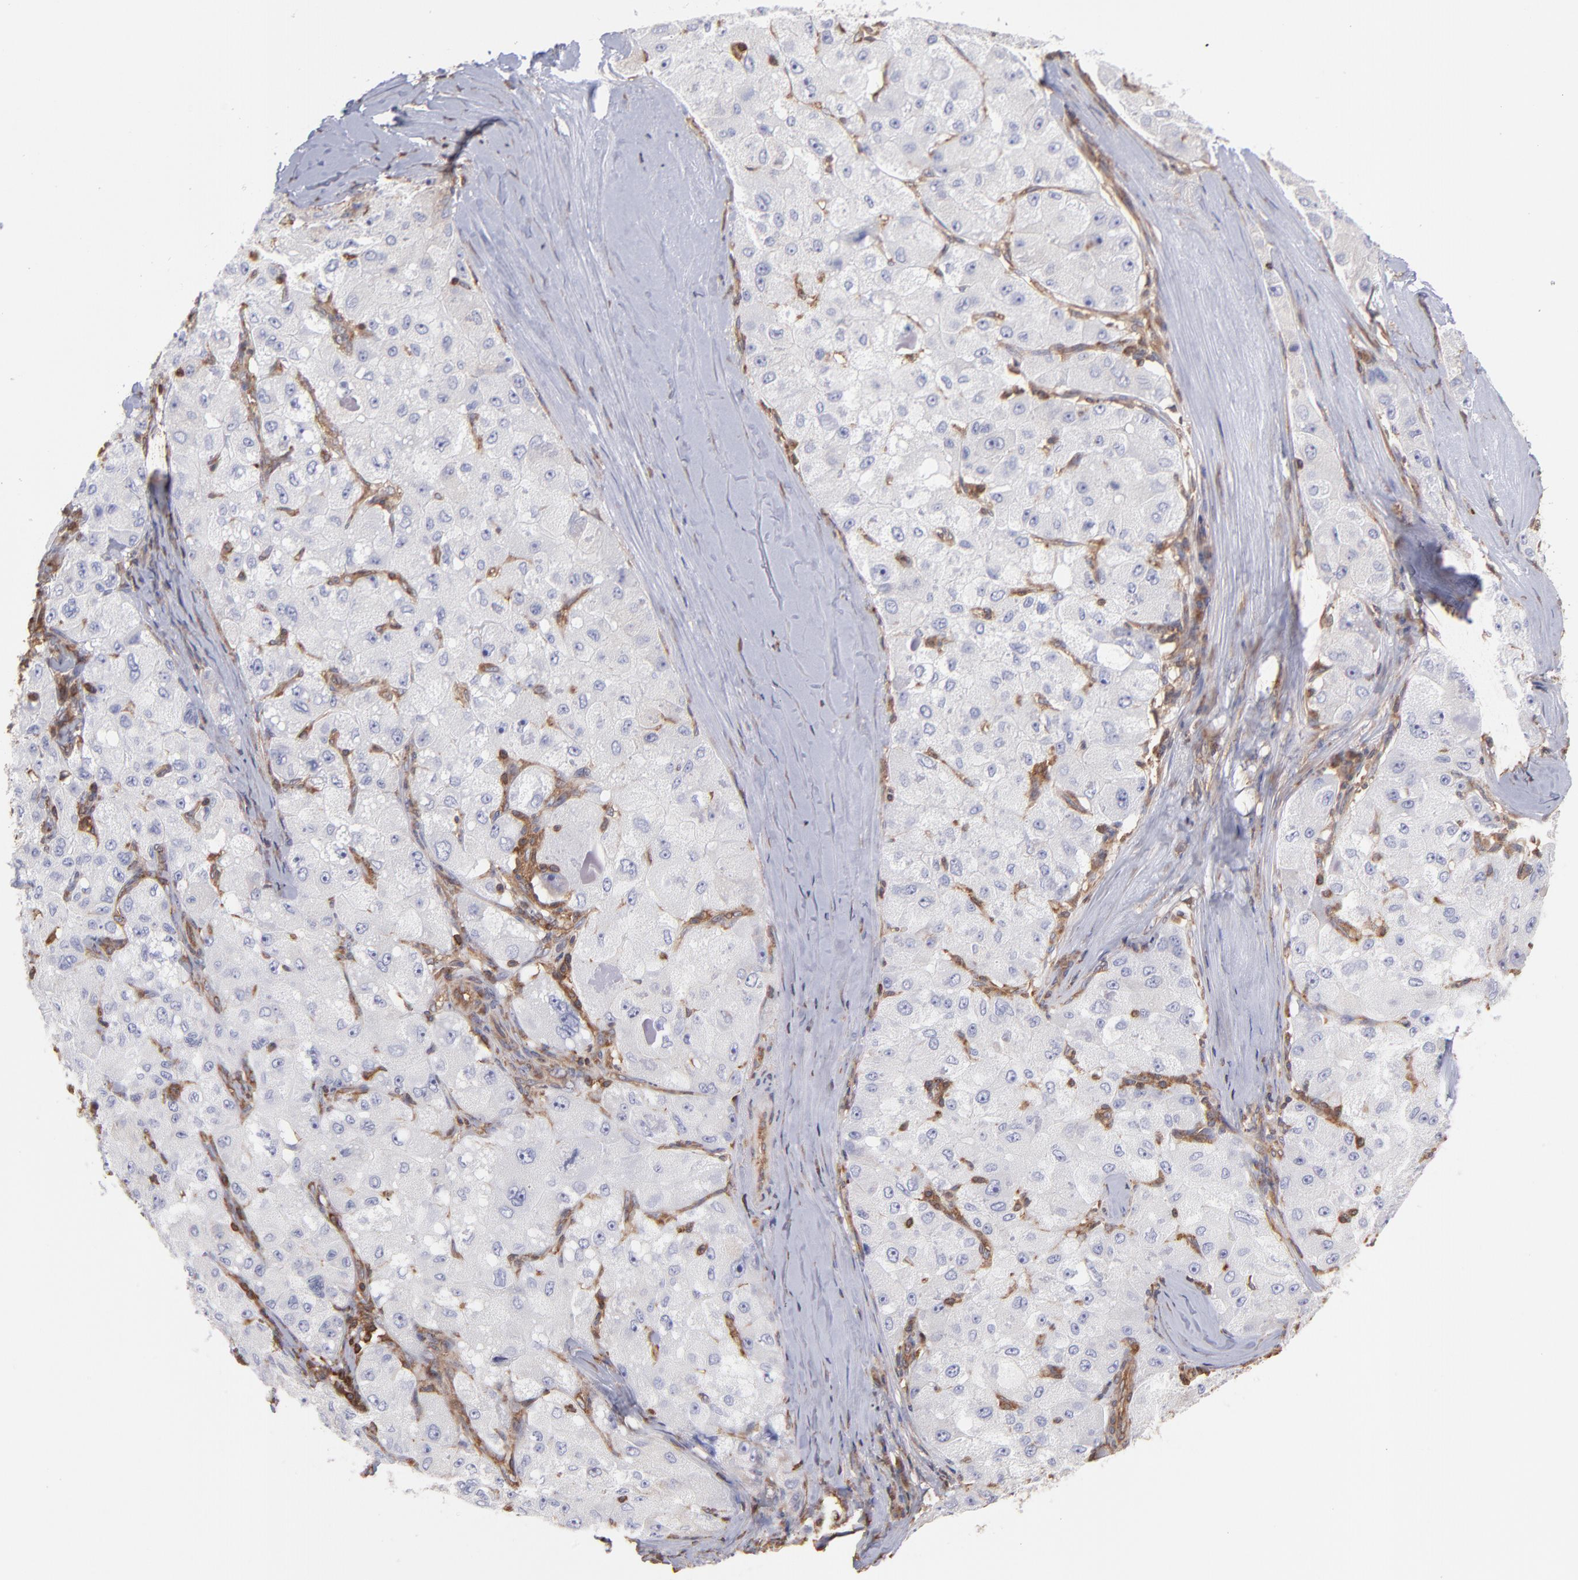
{"staining": {"intensity": "negative", "quantity": "none", "location": "none"}, "tissue": "liver cancer", "cell_type": "Tumor cells", "image_type": "cancer", "snomed": [{"axis": "morphology", "description": "Carcinoma, Hepatocellular, NOS"}, {"axis": "topography", "description": "Liver"}], "caption": "High magnification brightfield microscopy of hepatocellular carcinoma (liver) stained with DAB (brown) and counterstained with hematoxylin (blue): tumor cells show no significant staining.", "gene": "MAPRE1", "patient": {"sex": "male", "age": 80}}